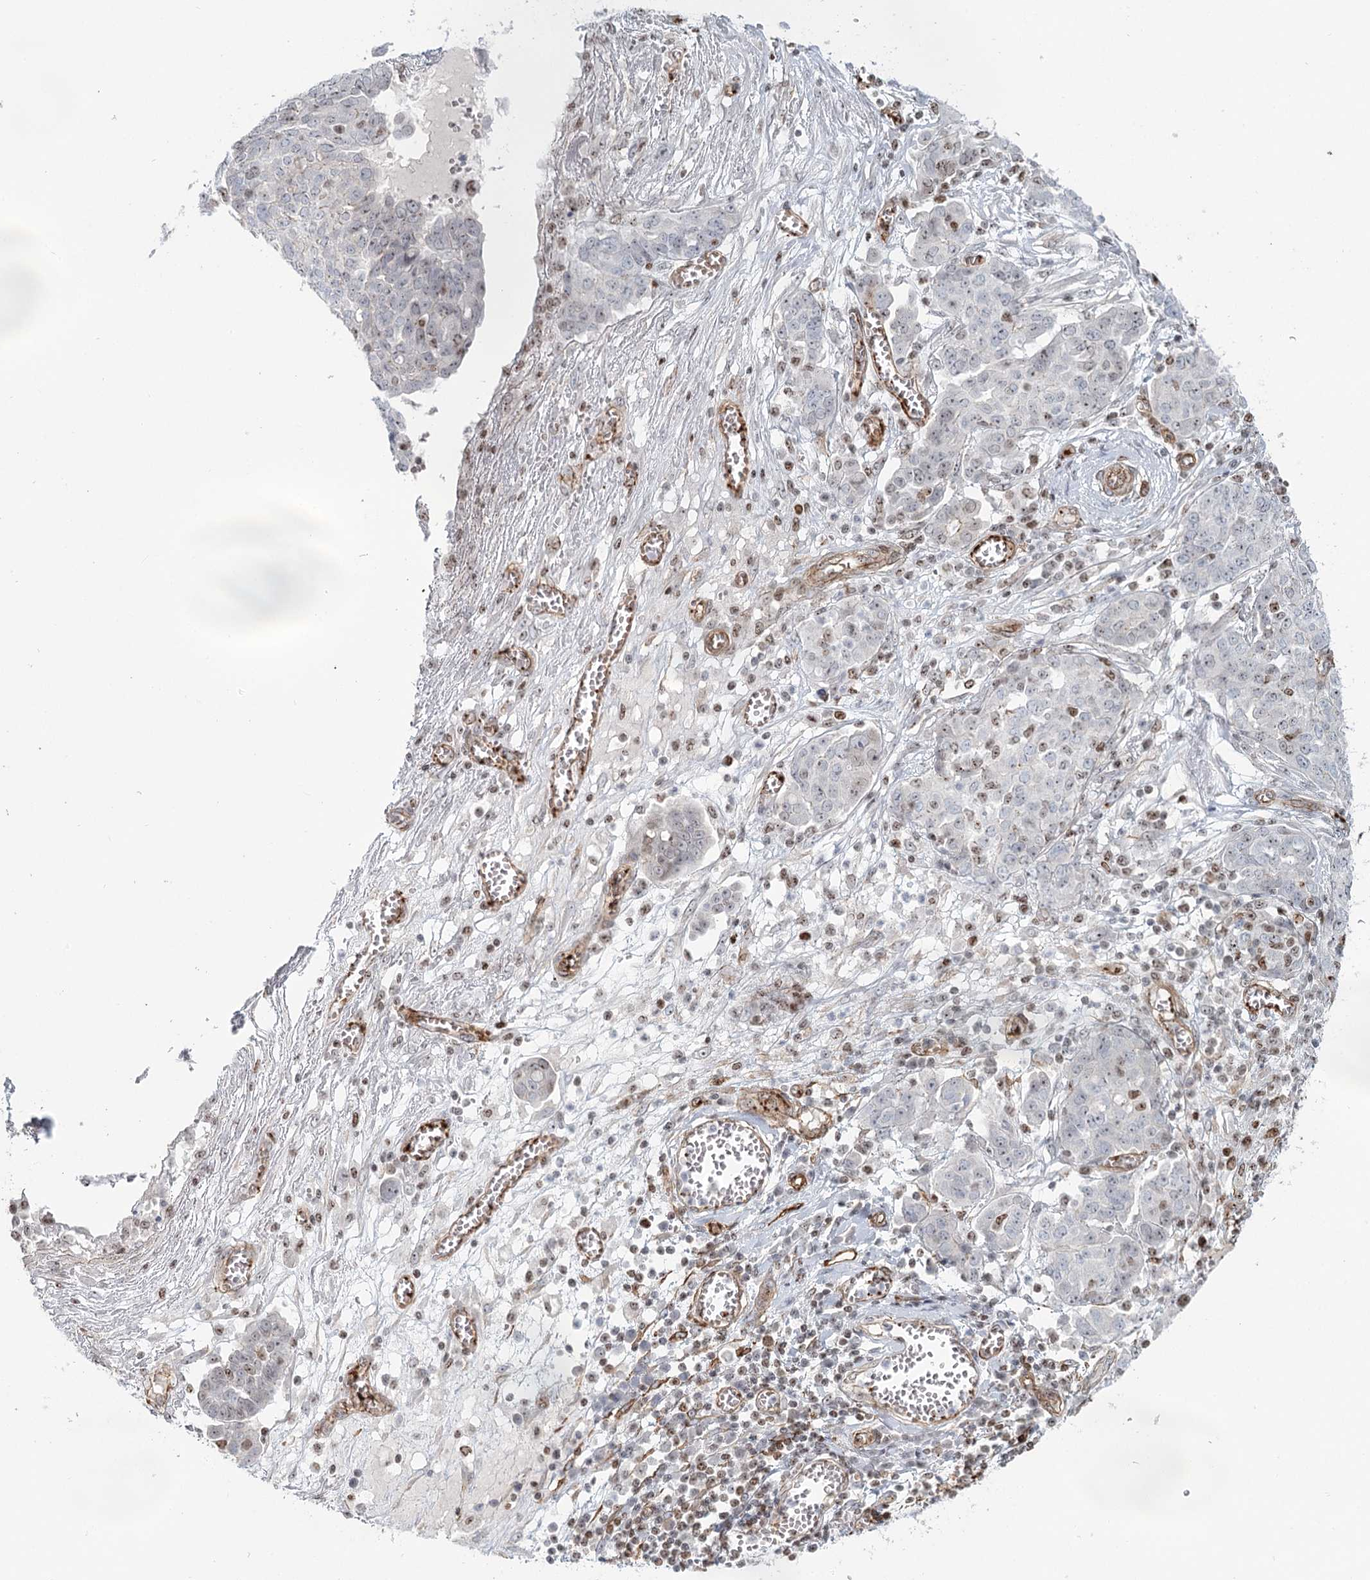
{"staining": {"intensity": "negative", "quantity": "none", "location": "none"}, "tissue": "ovarian cancer", "cell_type": "Tumor cells", "image_type": "cancer", "snomed": [{"axis": "morphology", "description": "Cystadenocarcinoma, serous, NOS"}, {"axis": "topography", "description": "Soft tissue"}, {"axis": "topography", "description": "Ovary"}], "caption": "Tumor cells show no significant protein positivity in serous cystadenocarcinoma (ovarian).", "gene": "ZFYVE28", "patient": {"sex": "female", "age": 57}}